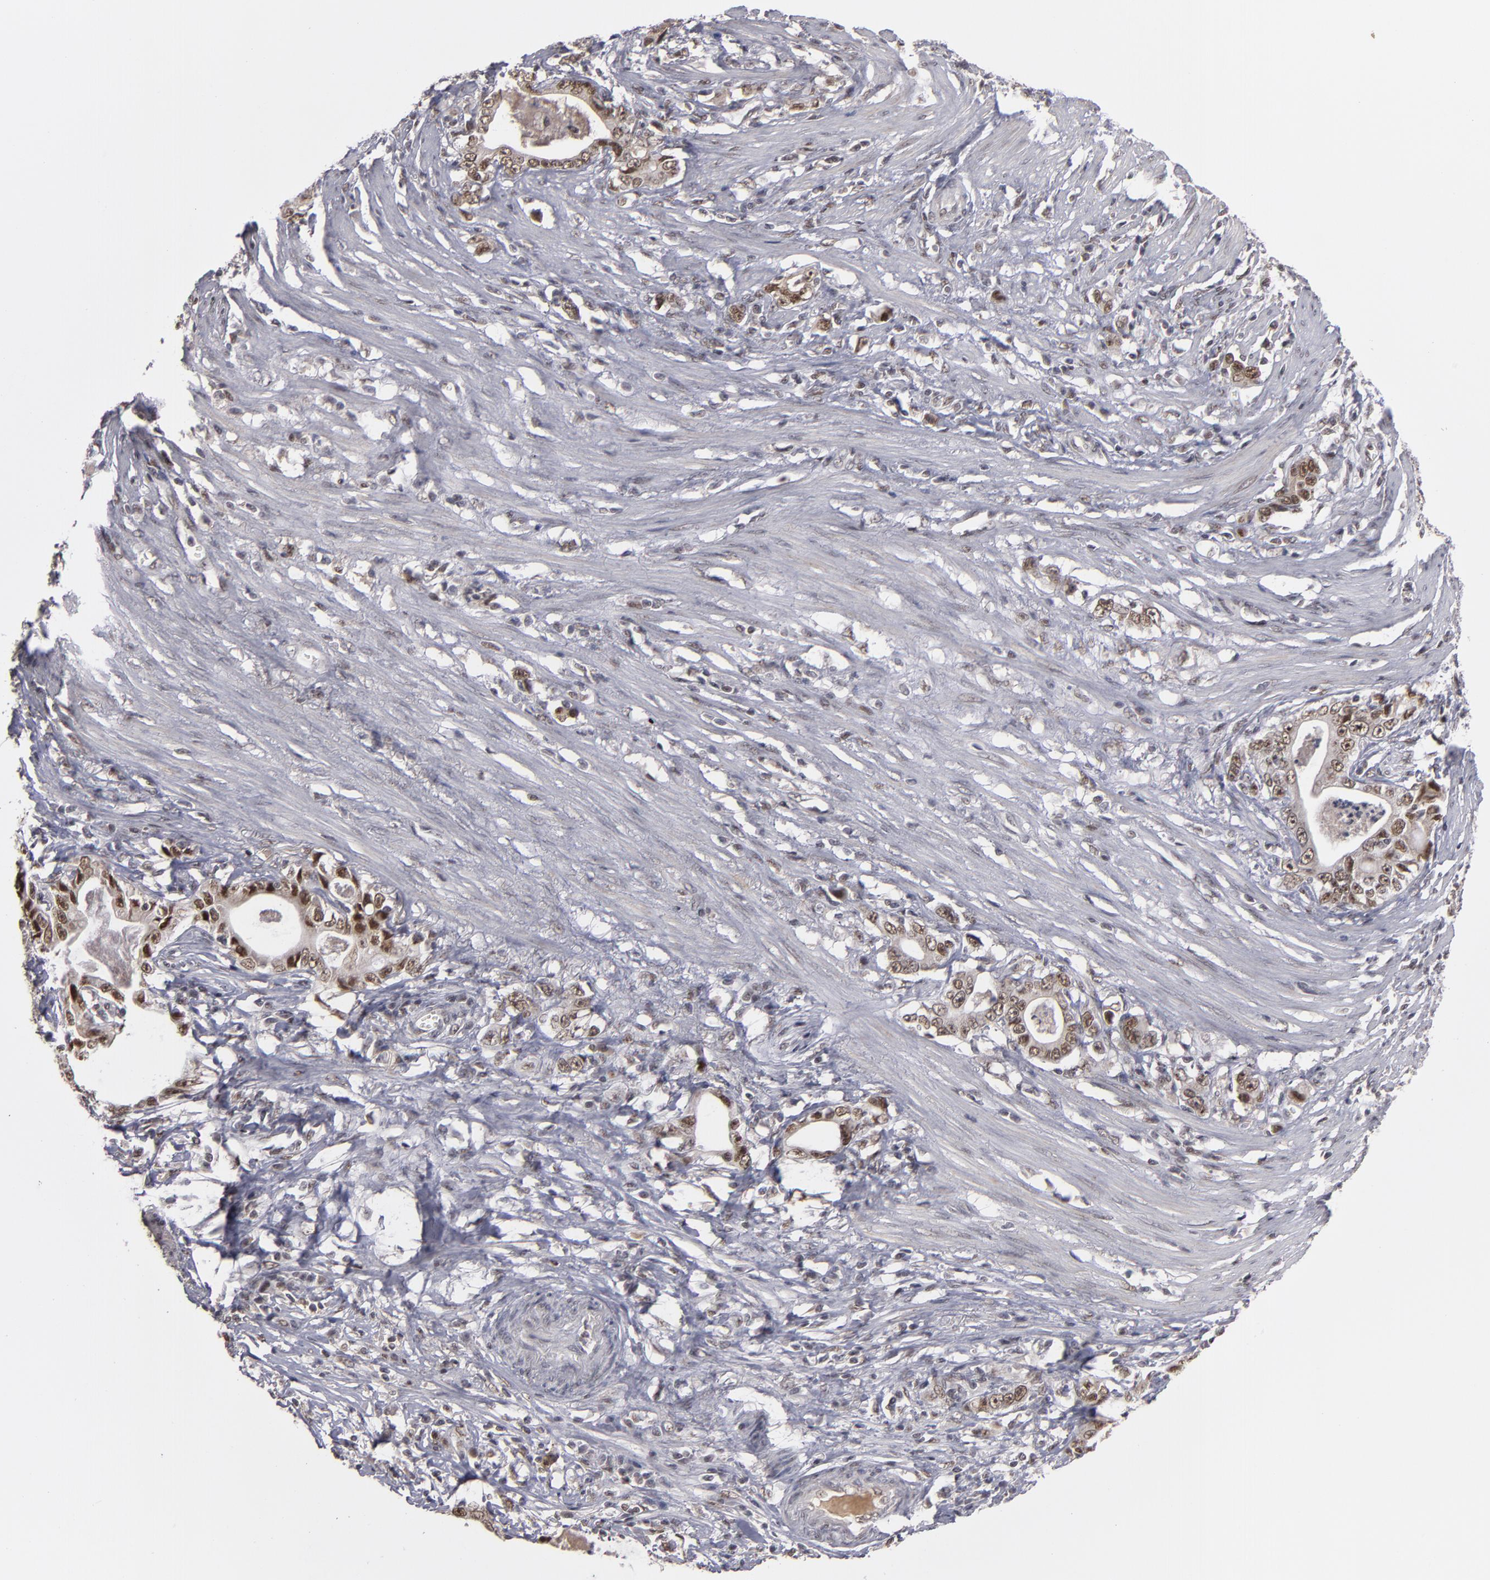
{"staining": {"intensity": "moderate", "quantity": "25%-75%", "location": "nuclear"}, "tissue": "stomach cancer", "cell_type": "Tumor cells", "image_type": "cancer", "snomed": [{"axis": "morphology", "description": "Adenocarcinoma, NOS"}, {"axis": "topography", "description": "Stomach, lower"}], "caption": "A medium amount of moderate nuclear staining is identified in approximately 25%-75% of tumor cells in stomach cancer (adenocarcinoma) tissue.", "gene": "ZNF234", "patient": {"sex": "female", "age": 72}}